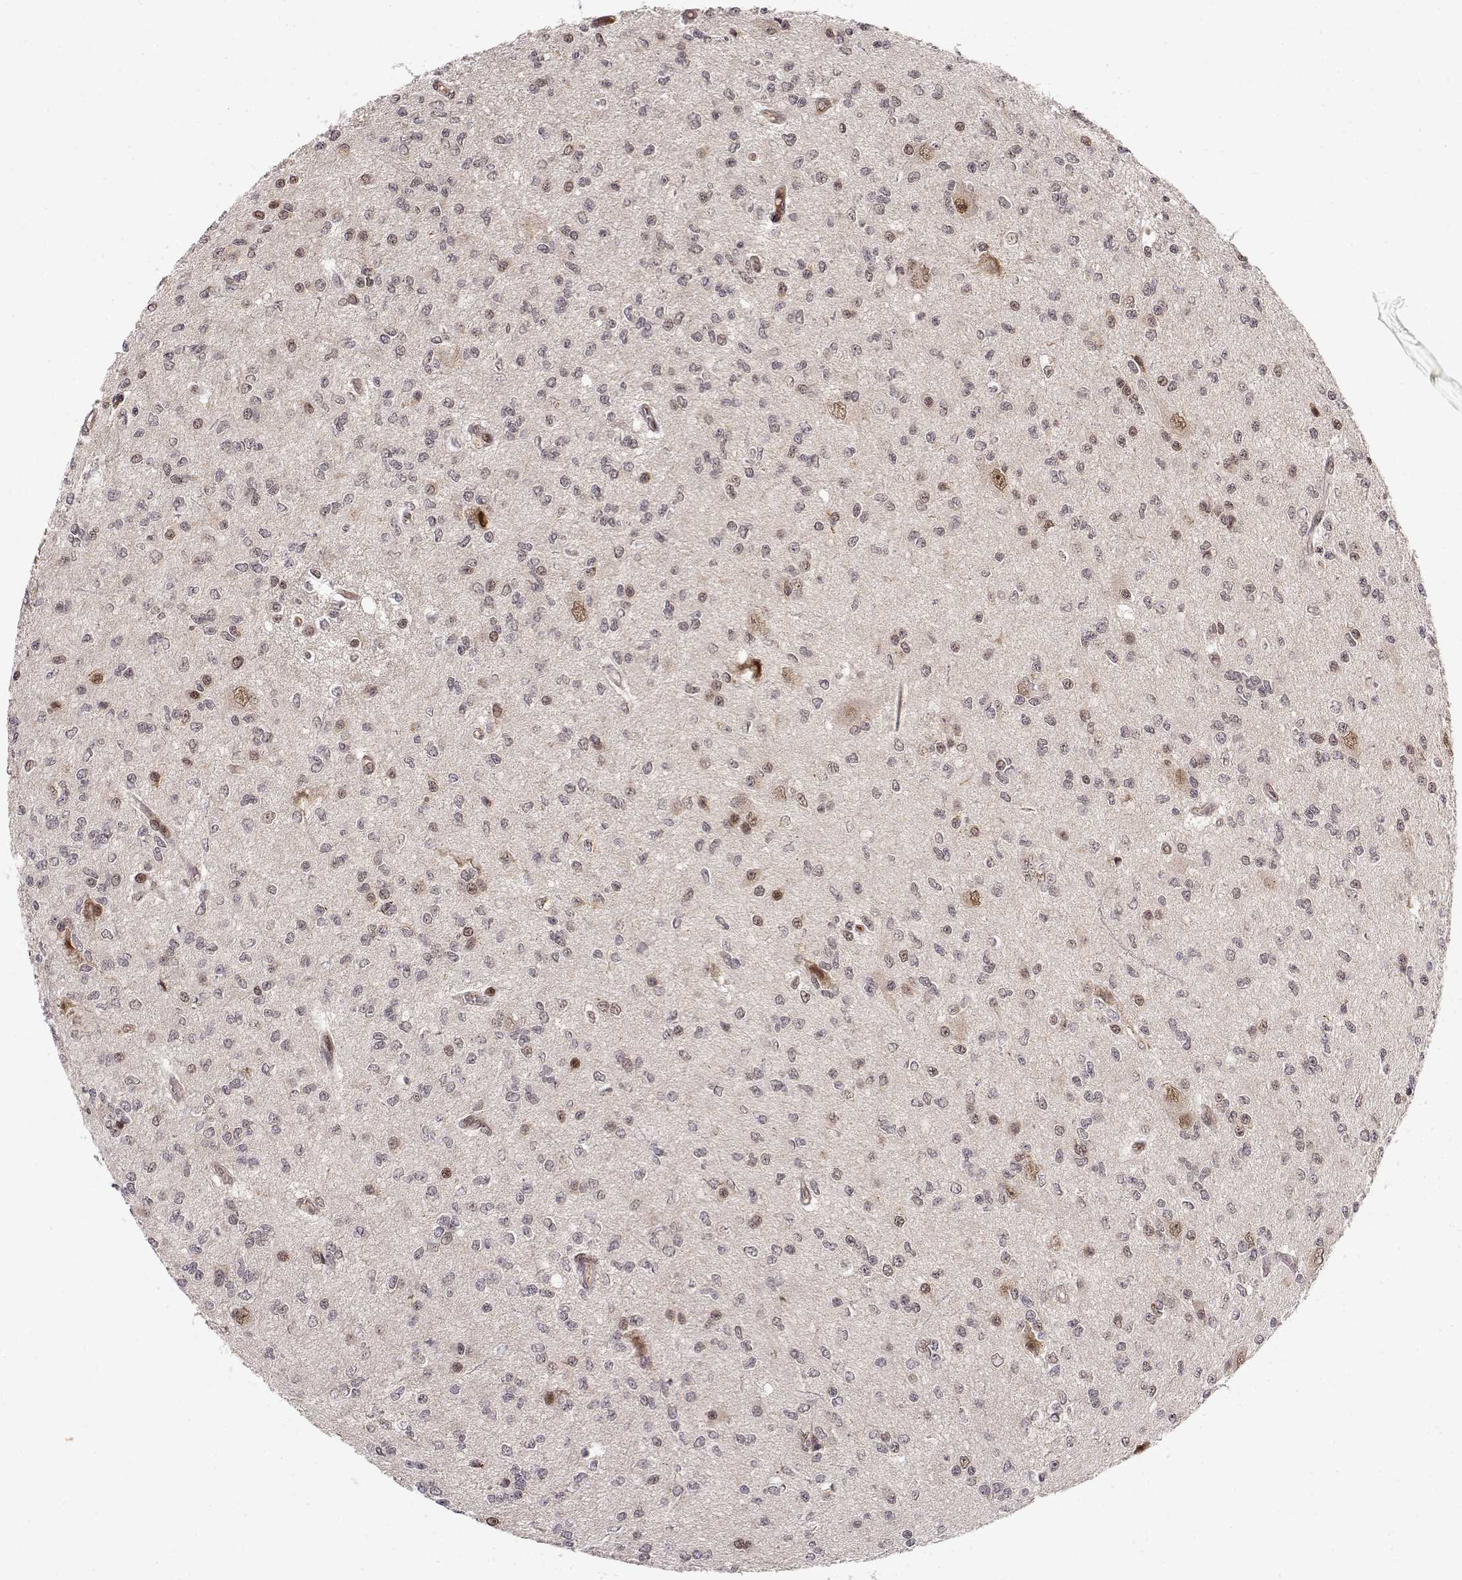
{"staining": {"intensity": "moderate", "quantity": "<25%", "location": "nuclear"}, "tissue": "glioma", "cell_type": "Tumor cells", "image_type": "cancer", "snomed": [{"axis": "morphology", "description": "Glioma, malignant, Low grade"}, {"axis": "topography", "description": "Brain"}], "caption": "IHC micrograph of neoplastic tissue: malignant glioma (low-grade) stained using IHC exhibits low levels of moderate protein expression localized specifically in the nuclear of tumor cells, appearing as a nuclear brown color.", "gene": "MAEA", "patient": {"sex": "male", "age": 67}}